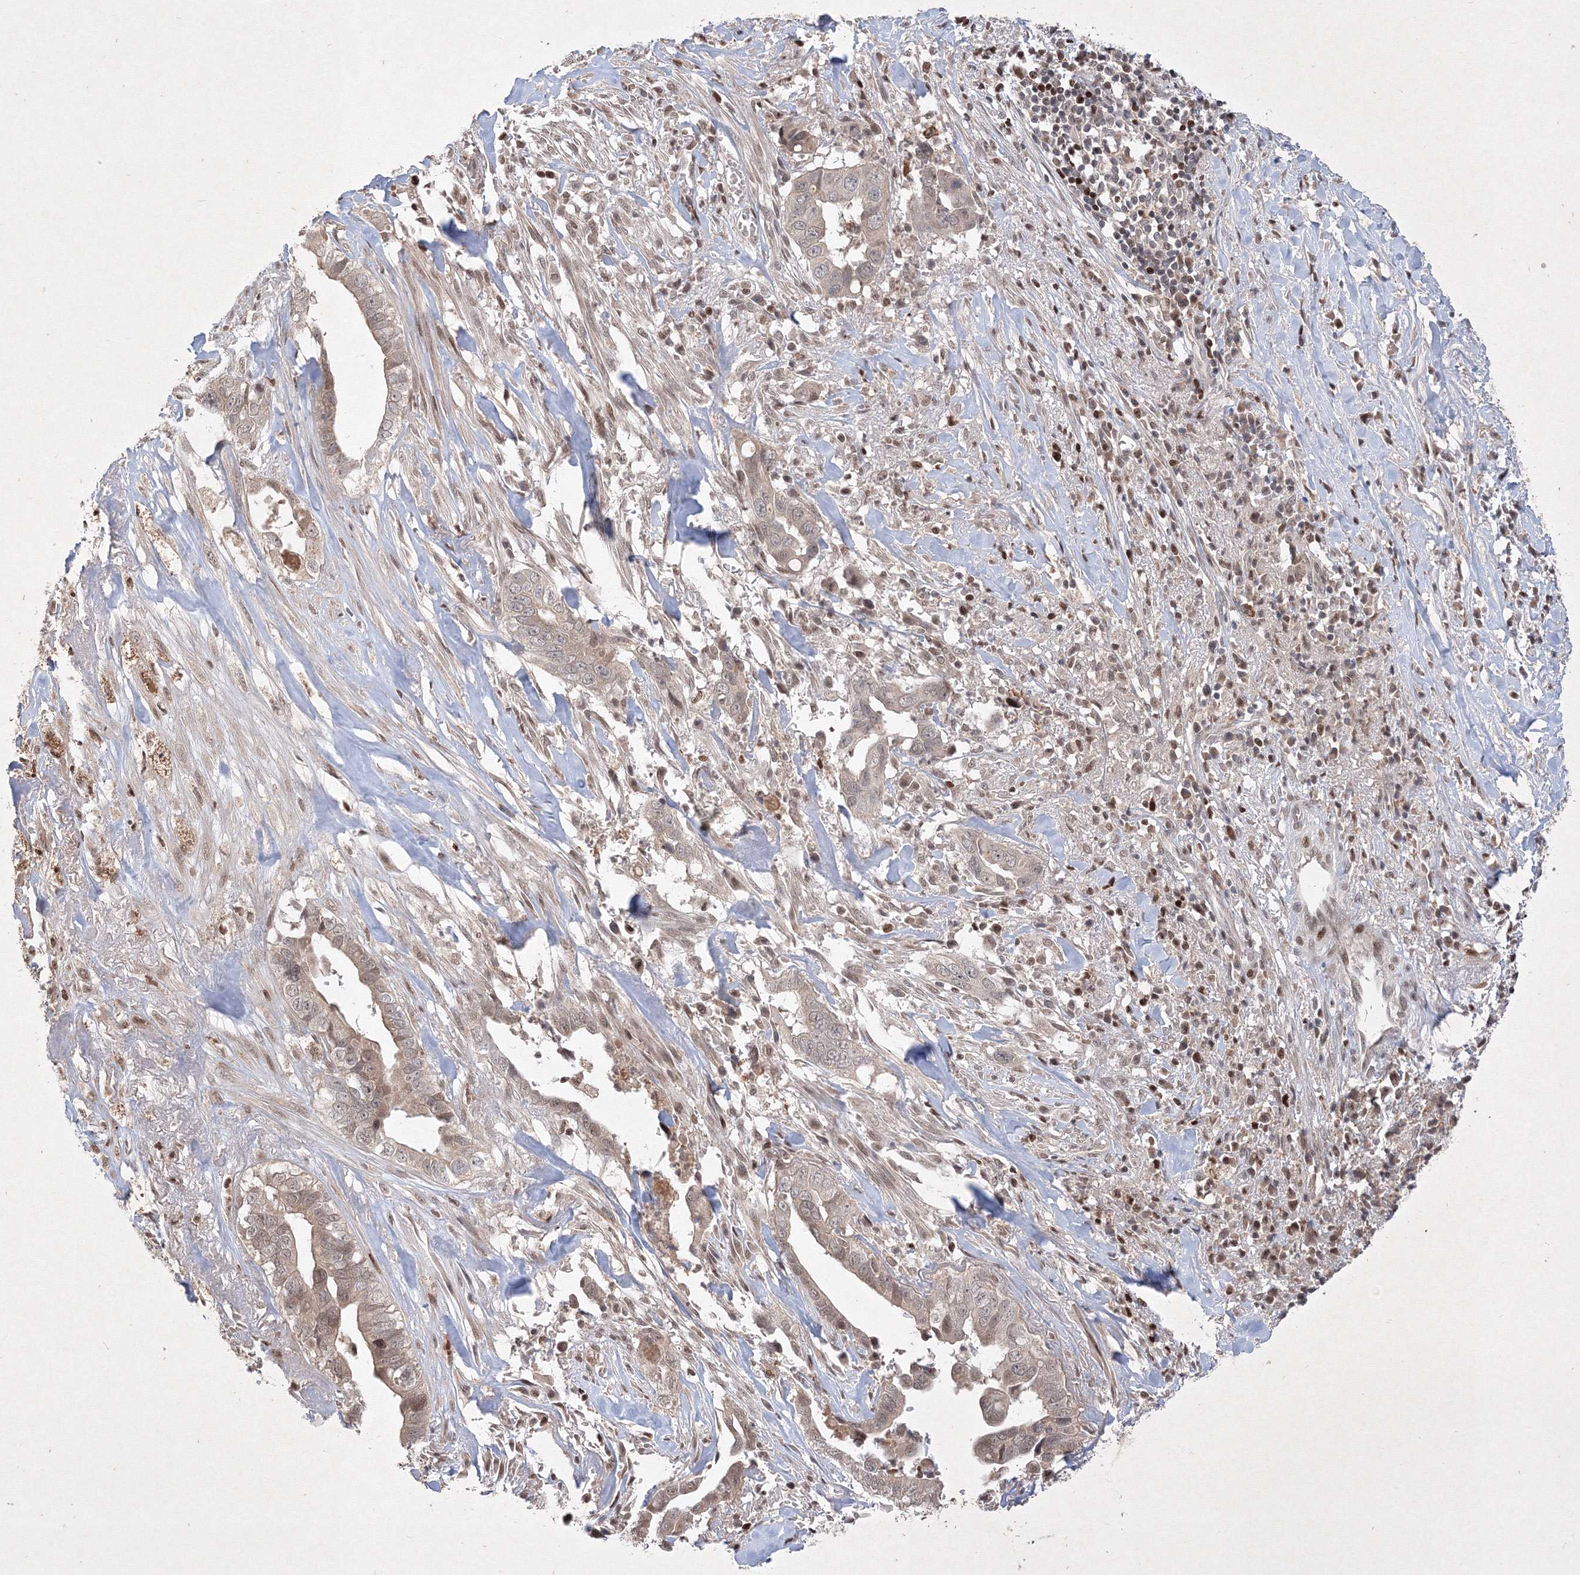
{"staining": {"intensity": "weak", "quantity": "<25%", "location": "cytoplasmic/membranous"}, "tissue": "liver cancer", "cell_type": "Tumor cells", "image_type": "cancer", "snomed": [{"axis": "morphology", "description": "Cholangiocarcinoma"}, {"axis": "topography", "description": "Liver"}], "caption": "A high-resolution micrograph shows IHC staining of liver cholangiocarcinoma, which shows no significant staining in tumor cells.", "gene": "TAB1", "patient": {"sex": "female", "age": 79}}